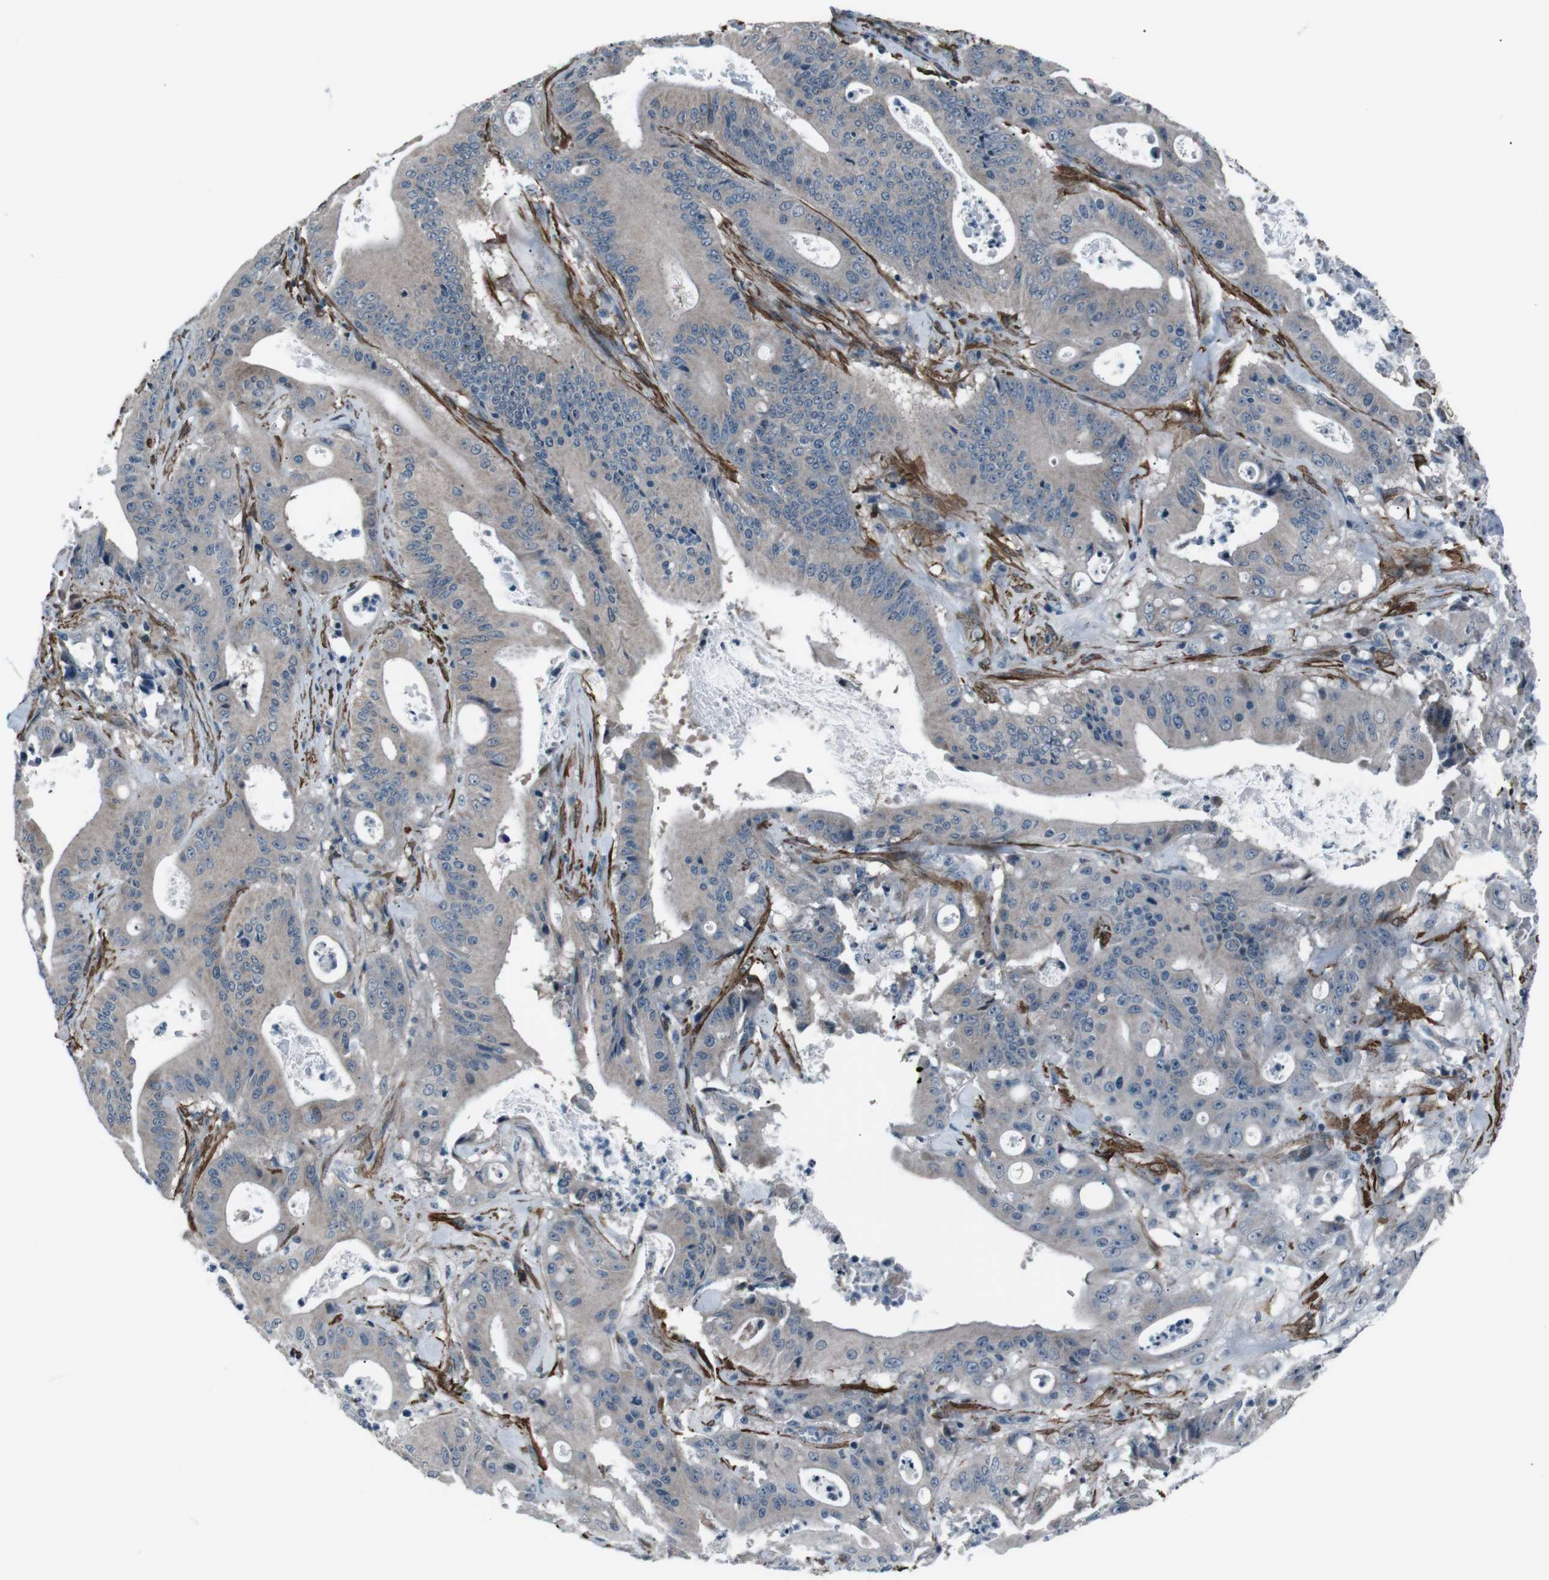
{"staining": {"intensity": "weak", "quantity": ">75%", "location": "cytoplasmic/membranous"}, "tissue": "pancreatic cancer", "cell_type": "Tumor cells", "image_type": "cancer", "snomed": [{"axis": "morphology", "description": "Normal tissue, NOS"}, {"axis": "topography", "description": "Lymph node"}], "caption": "High-magnification brightfield microscopy of pancreatic cancer stained with DAB (3,3'-diaminobenzidine) (brown) and counterstained with hematoxylin (blue). tumor cells exhibit weak cytoplasmic/membranous expression is identified in approximately>75% of cells.", "gene": "PDLIM5", "patient": {"sex": "male", "age": 62}}